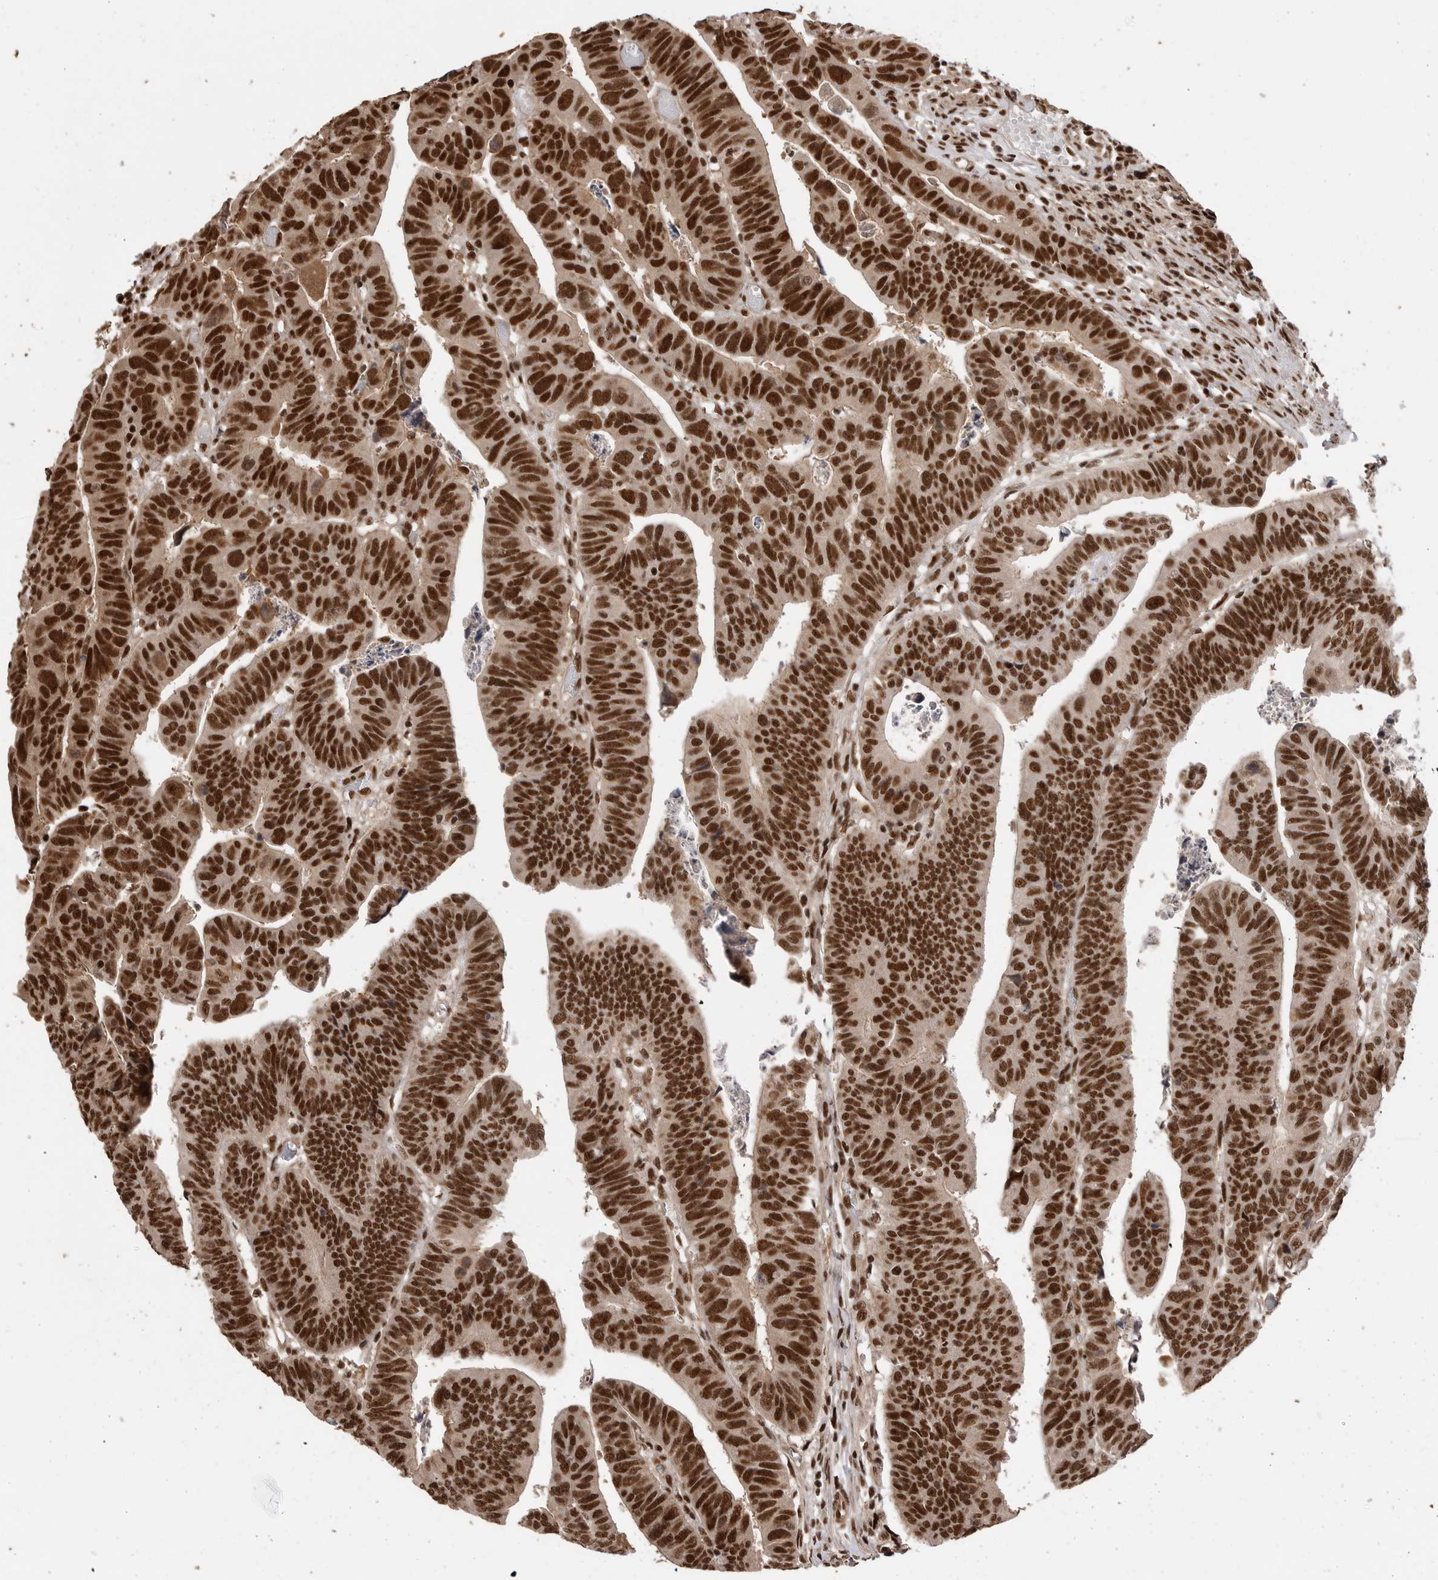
{"staining": {"intensity": "strong", "quantity": ">75%", "location": "nuclear"}, "tissue": "colorectal cancer", "cell_type": "Tumor cells", "image_type": "cancer", "snomed": [{"axis": "morphology", "description": "Adenocarcinoma, NOS"}, {"axis": "topography", "description": "Rectum"}], "caption": "This is a photomicrograph of immunohistochemistry staining of colorectal cancer, which shows strong expression in the nuclear of tumor cells.", "gene": "PPP1R8", "patient": {"sex": "female", "age": 65}}